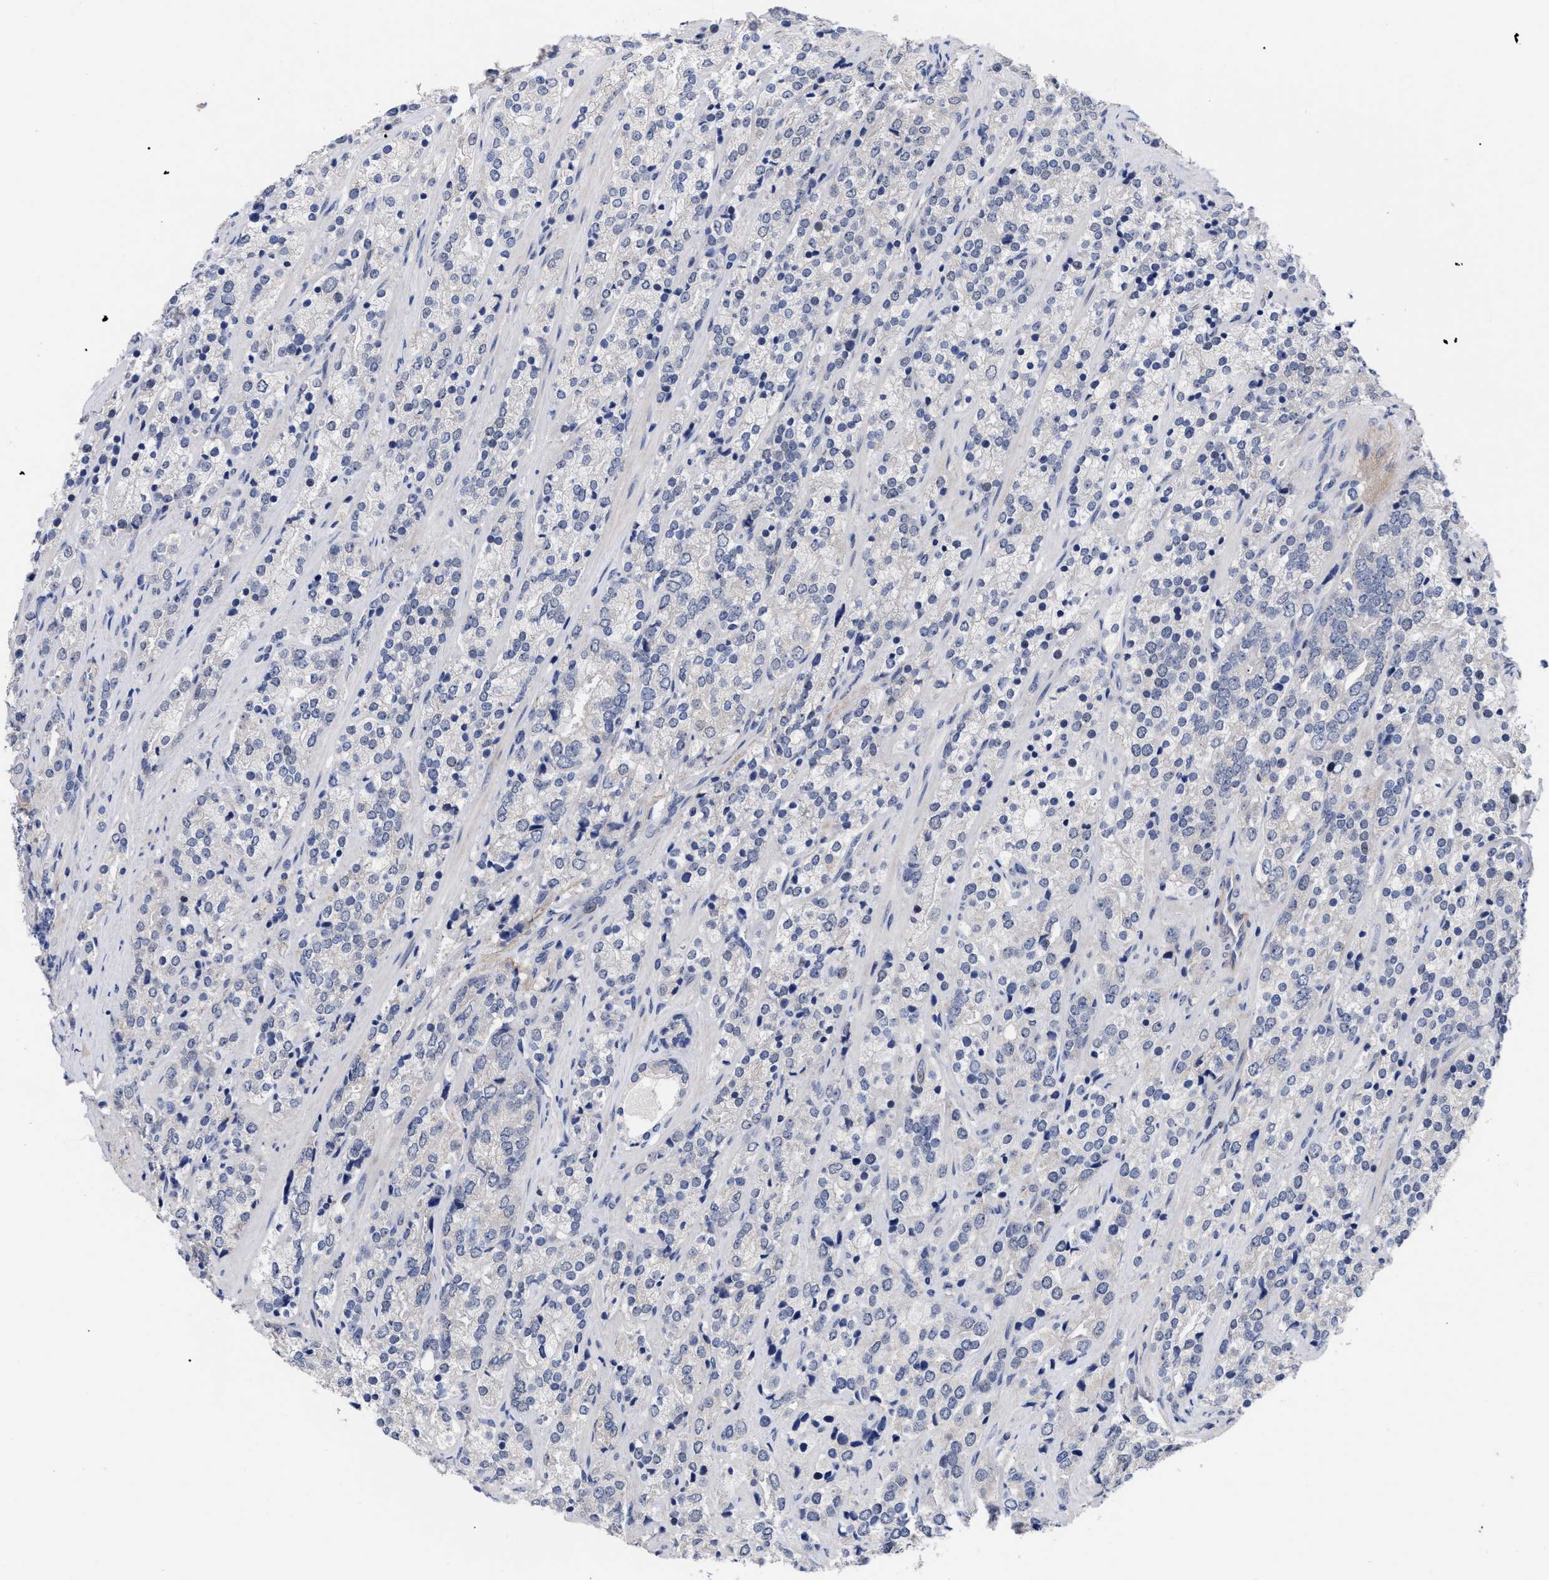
{"staining": {"intensity": "negative", "quantity": "none", "location": "none"}, "tissue": "prostate cancer", "cell_type": "Tumor cells", "image_type": "cancer", "snomed": [{"axis": "morphology", "description": "Adenocarcinoma, High grade"}, {"axis": "topography", "description": "Prostate"}], "caption": "Photomicrograph shows no protein expression in tumor cells of prostate cancer (high-grade adenocarcinoma) tissue. (DAB (3,3'-diaminobenzidine) IHC, high magnification).", "gene": "CCN5", "patient": {"sex": "male", "age": 71}}